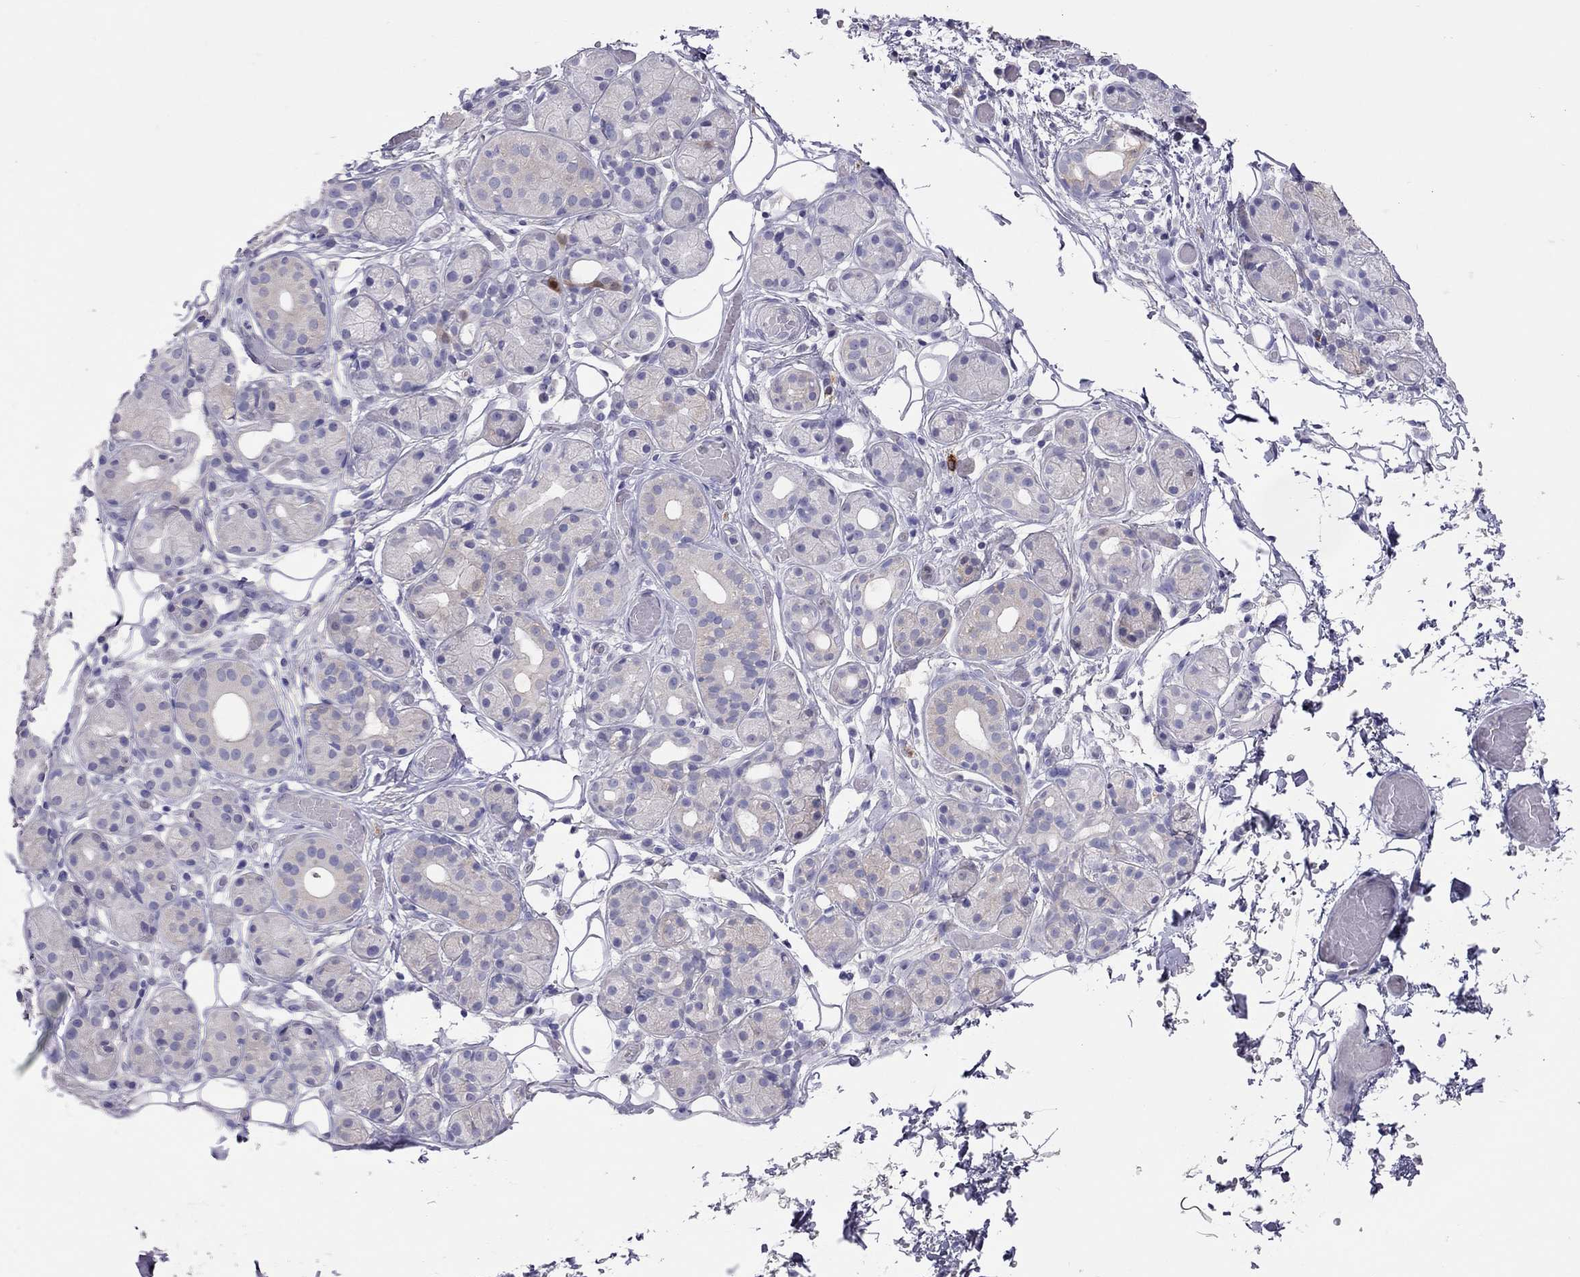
{"staining": {"intensity": "negative", "quantity": "none", "location": "none"}, "tissue": "salivary gland", "cell_type": "Glandular cells", "image_type": "normal", "snomed": [{"axis": "morphology", "description": "Normal tissue, NOS"}, {"axis": "topography", "description": "Salivary gland"}, {"axis": "topography", "description": "Peripheral nerve tissue"}], "caption": "The photomicrograph displays no significant positivity in glandular cells of salivary gland. Brightfield microscopy of immunohistochemistry (IHC) stained with DAB (brown) and hematoxylin (blue), captured at high magnification.", "gene": "ALOX15B", "patient": {"sex": "male", "age": 71}}